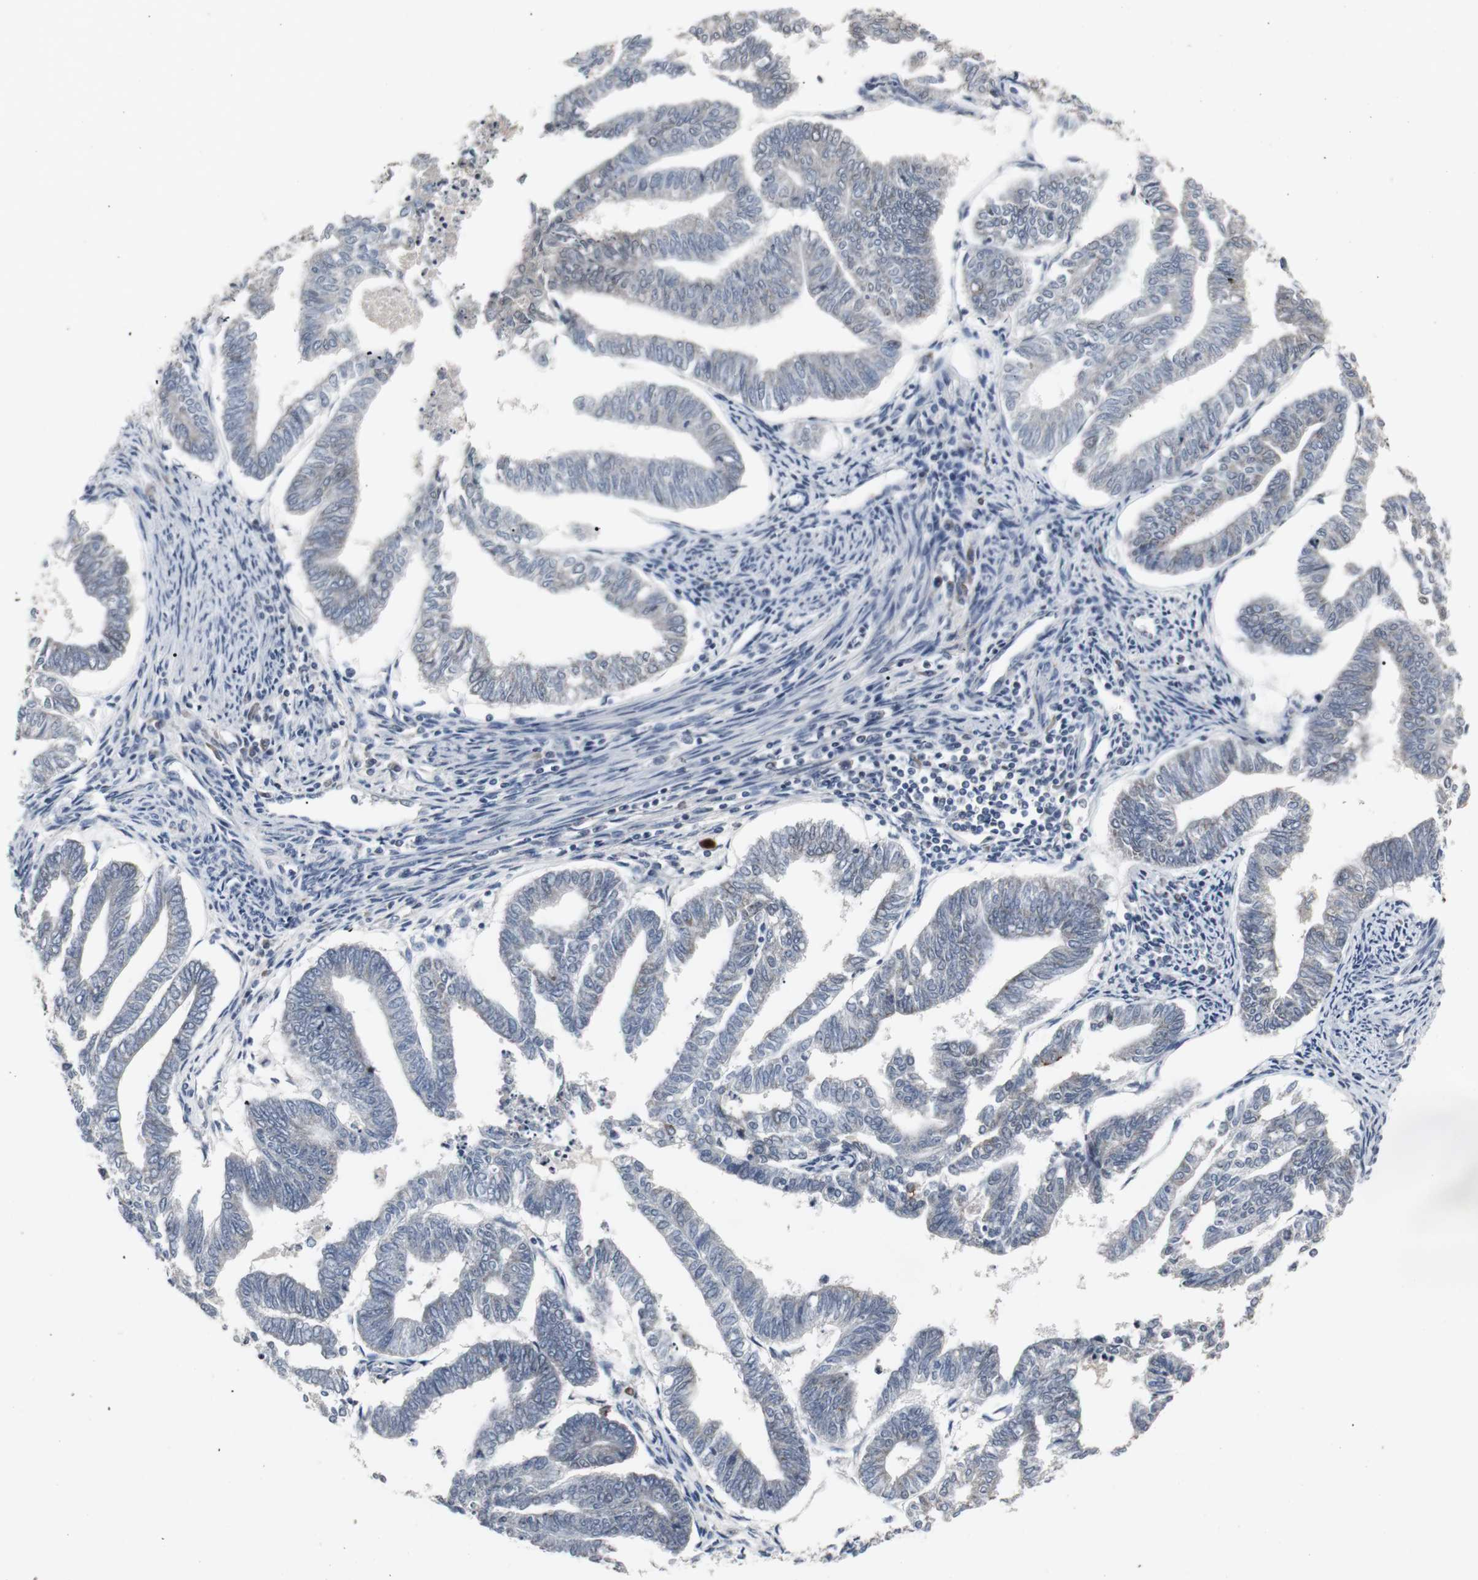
{"staining": {"intensity": "weak", "quantity": "25%-75%", "location": "cytoplasmic/membranous"}, "tissue": "endometrial cancer", "cell_type": "Tumor cells", "image_type": "cancer", "snomed": [{"axis": "morphology", "description": "Adenocarcinoma, NOS"}, {"axis": "topography", "description": "Endometrium"}], "caption": "Immunohistochemistry photomicrograph of neoplastic tissue: human endometrial adenocarcinoma stained using immunohistochemistry exhibits low levels of weak protein expression localized specifically in the cytoplasmic/membranous of tumor cells, appearing as a cytoplasmic/membranous brown color.", "gene": "ACAA1", "patient": {"sex": "female", "age": 79}}